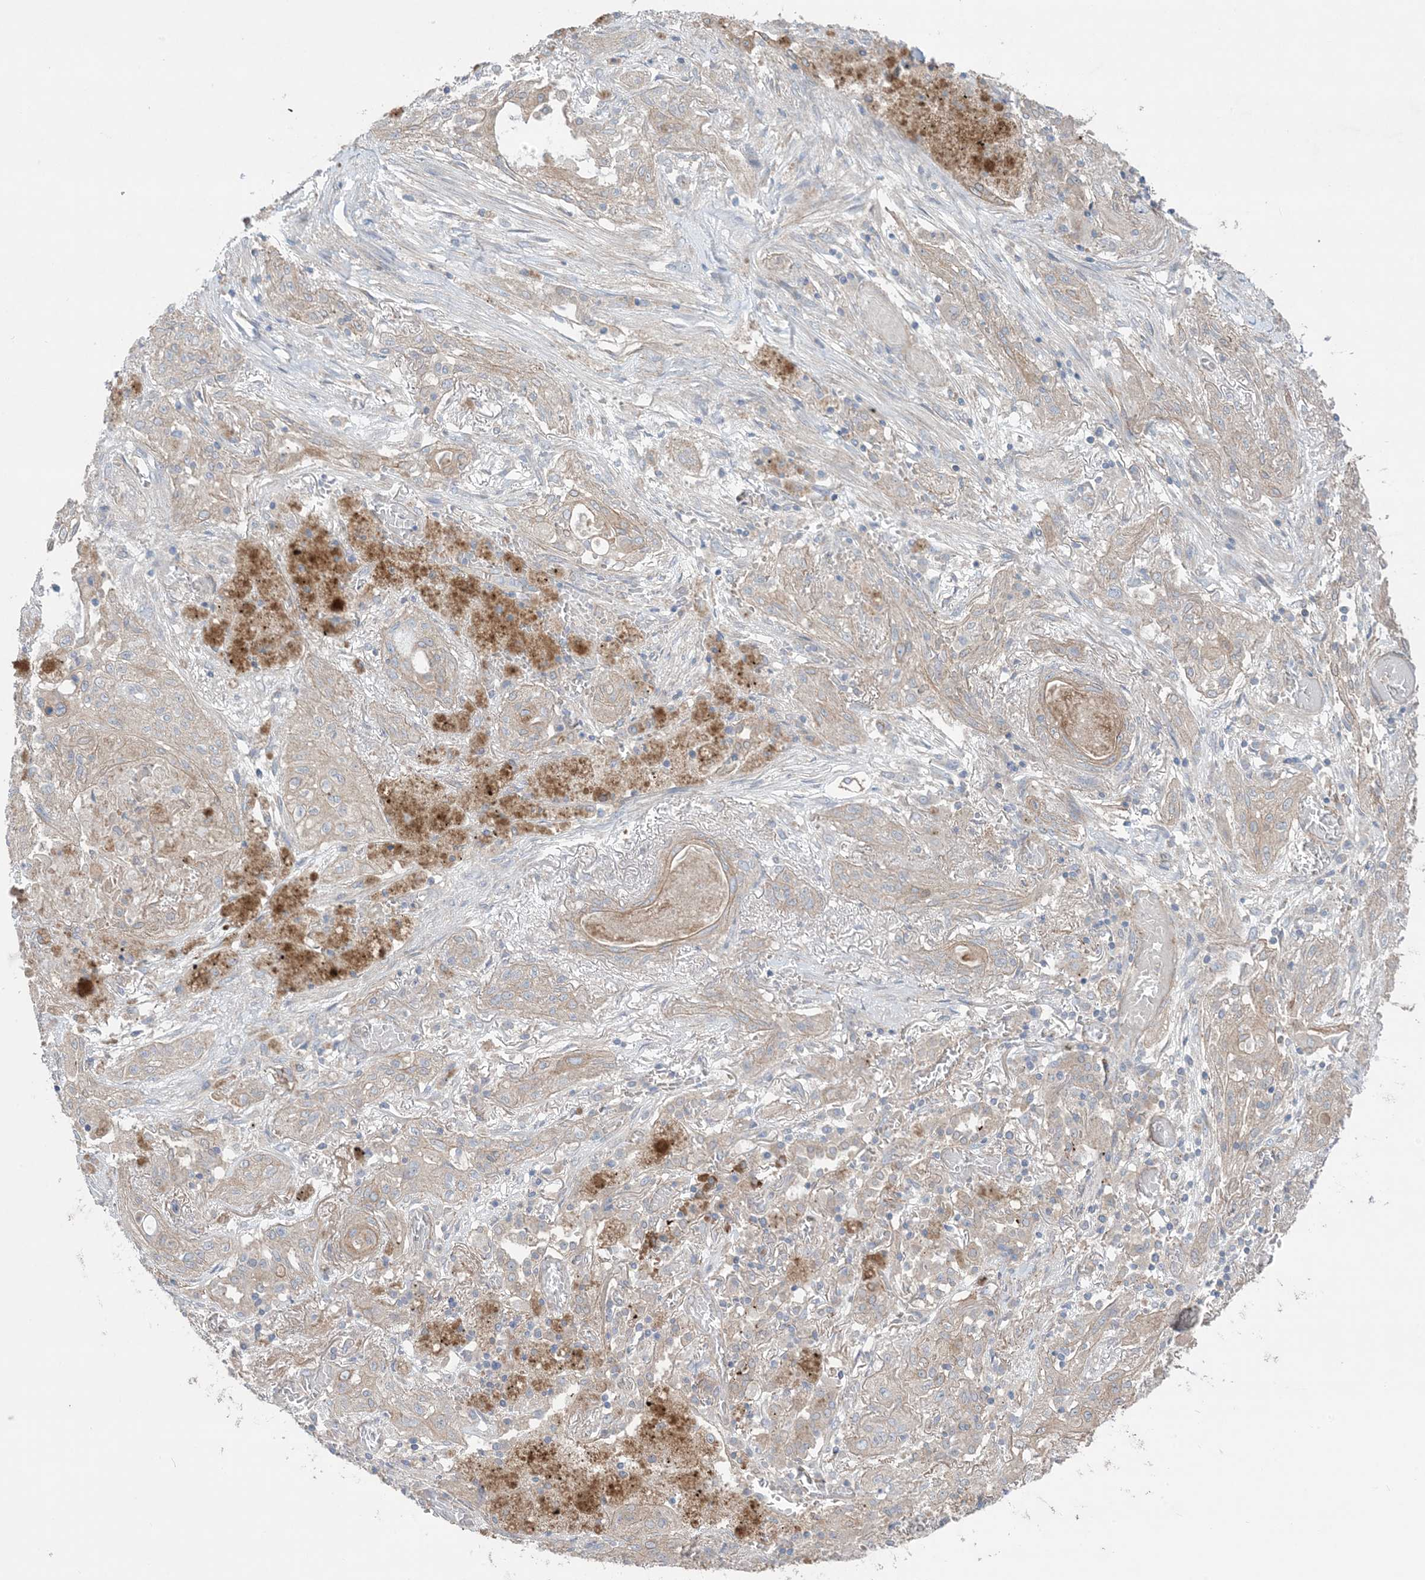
{"staining": {"intensity": "weak", "quantity": "25%-75%", "location": "cytoplasmic/membranous"}, "tissue": "lung cancer", "cell_type": "Tumor cells", "image_type": "cancer", "snomed": [{"axis": "morphology", "description": "Squamous cell carcinoma, NOS"}, {"axis": "topography", "description": "Lung"}], "caption": "Immunohistochemistry (IHC) image of human lung cancer stained for a protein (brown), which exhibits low levels of weak cytoplasmic/membranous staining in about 25%-75% of tumor cells.", "gene": "CCNY", "patient": {"sex": "female", "age": 47}}